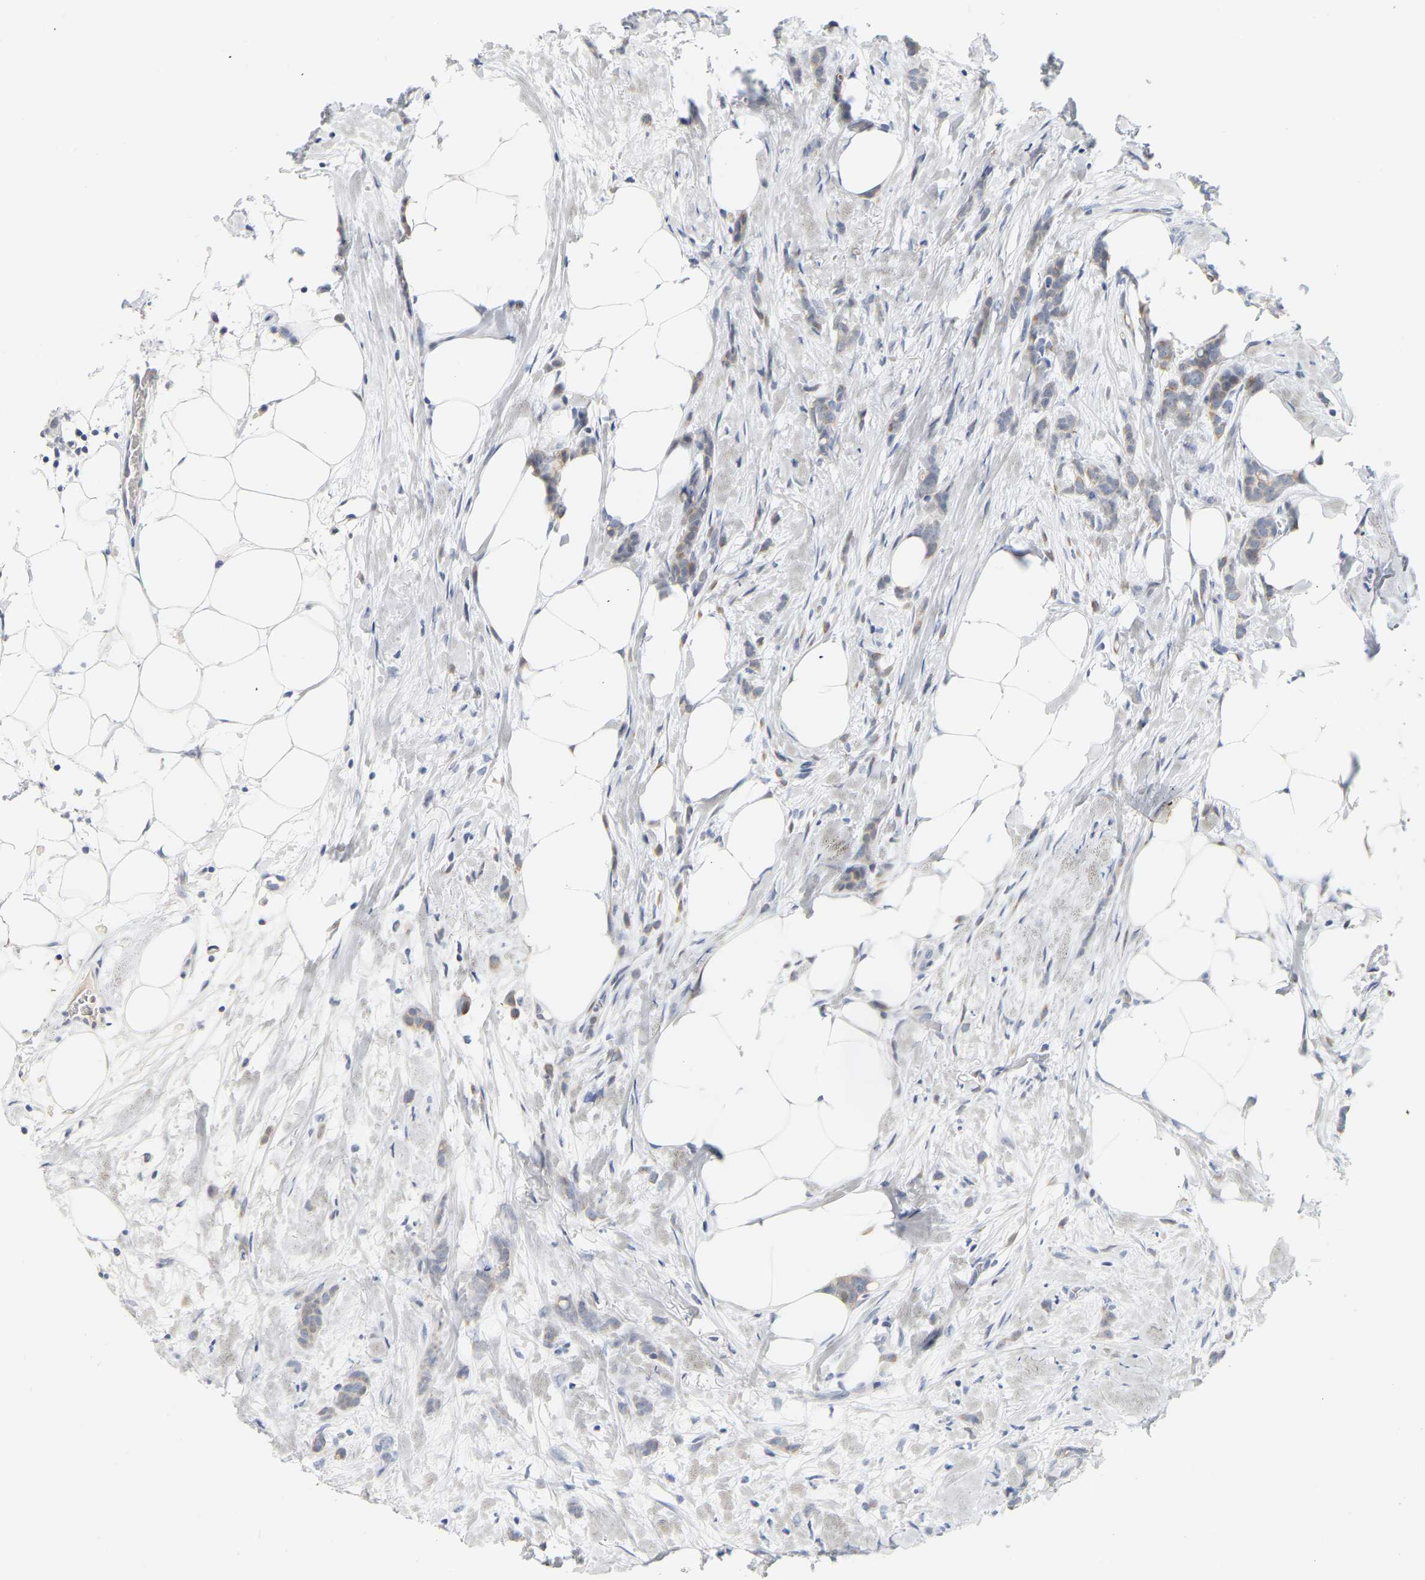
{"staining": {"intensity": "weak", "quantity": "25%-75%", "location": "cytoplasmic/membranous"}, "tissue": "breast cancer", "cell_type": "Tumor cells", "image_type": "cancer", "snomed": [{"axis": "morphology", "description": "Lobular carcinoma, in situ"}, {"axis": "morphology", "description": "Lobular carcinoma"}, {"axis": "topography", "description": "Breast"}], "caption": "Breast cancer (lobular carcinoma) stained with a brown dye reveals weak cytoplasmic/membranous positive expression in approximately 25%-75% of tumor cells.", "gene": "KRT76", "patient": {"sex": "female", "age": 41}}